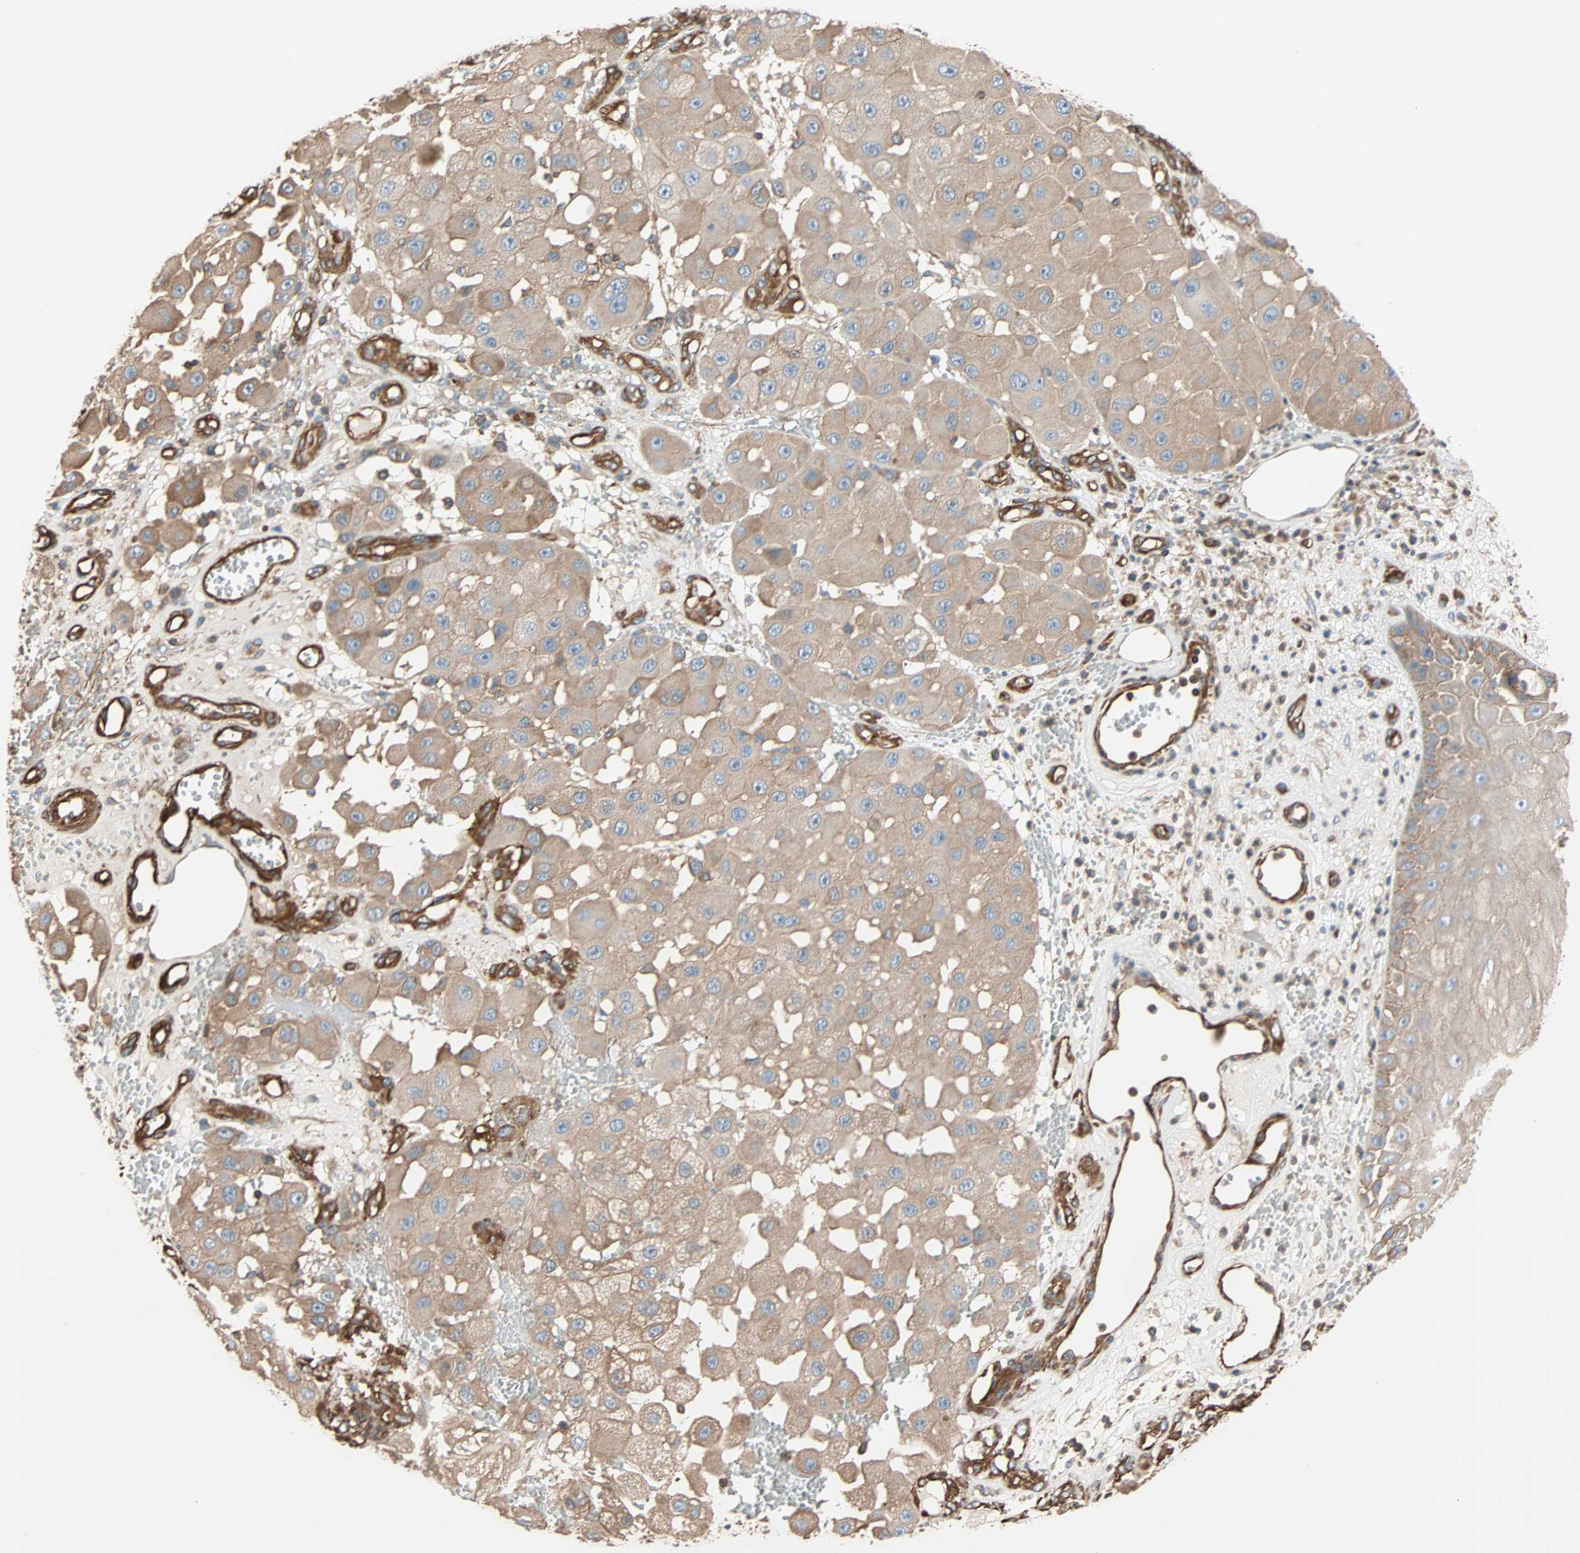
{"staining": {"intensity": "weak", "quantity": ">75%", "location": "cytoplasmic/membranous"}, "tissue": "melanoma", "cell_type": "Tumor cells", "image_type": "cancer", "snomed": [{"axis": "morphology", "description": "Malignant melanoma, NOS"}, {"axis": "topography", "description": "Skin"}], "caption": "The histopathology image exhibits staining of melanoma, revealing weak cytoplasmic/membranous protein positivity (brown color) within tumor cells. (Stains: DAB (3,3'-diaminobenzidine) in brown, nuclei in blue, Microscopy: brightfield microscopy at high magnification).", "gene": "GALNT10", "patient": {"sex": "female", "age": 81}}